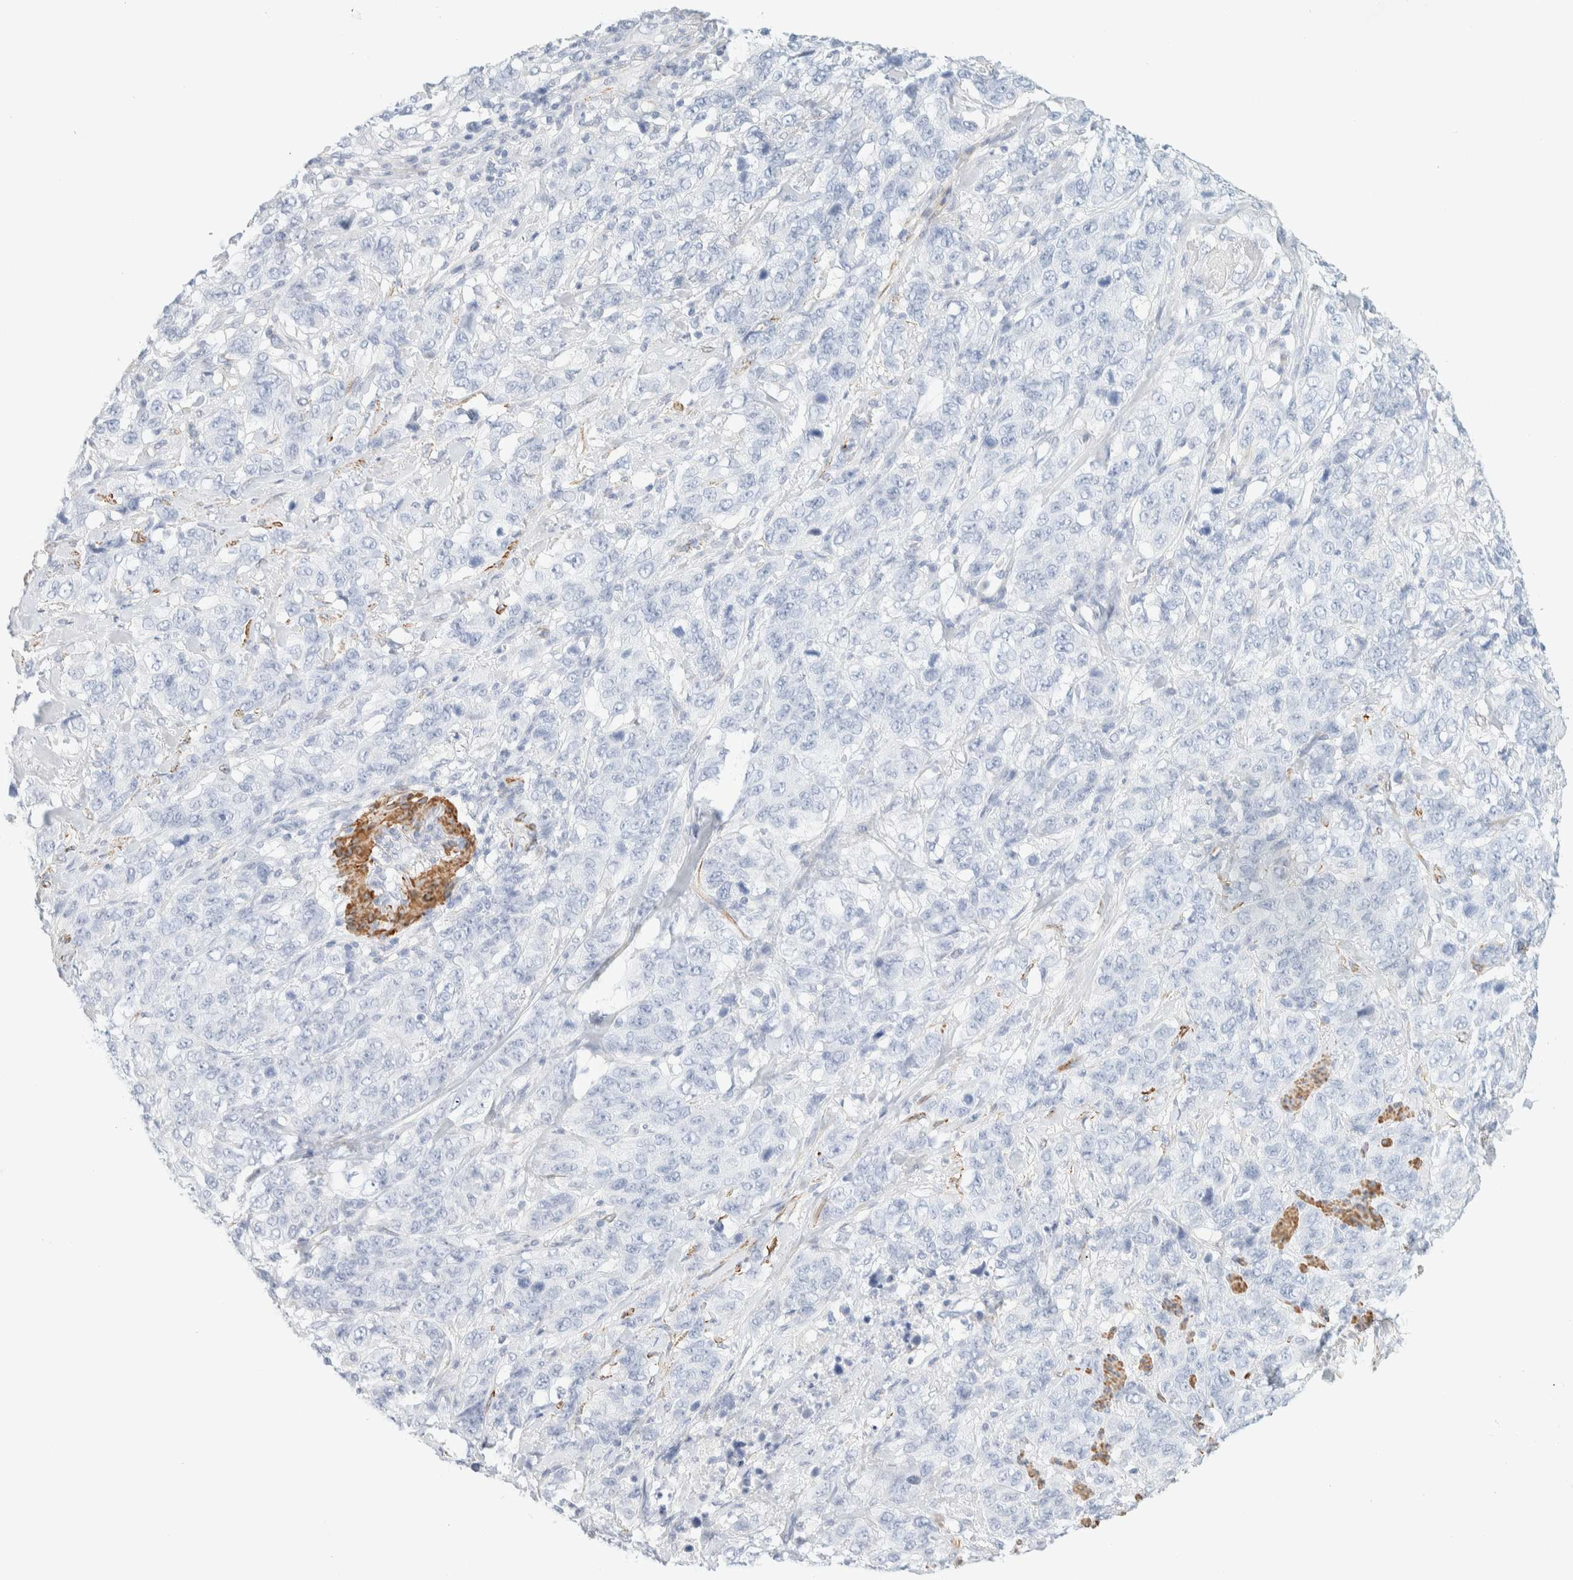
{"staining": {"intensity": "negative", "quantity": "none", "location": "none"}, "tissue": "stomach cancer", "cell_type": "Tumor cells", "image_type": "cancer", "snomed": [{"axis": "morphology", "description": "Adenocarcinoma, NOS"}, {"axis": "topography", "description": "Stomach"}], "caption": "An image of stomach adenocarcinoma stained for a protein displays no brown staining in tumor cells.", "gene": "AFMID", "patient": {"sex": "male", "age": 48}}